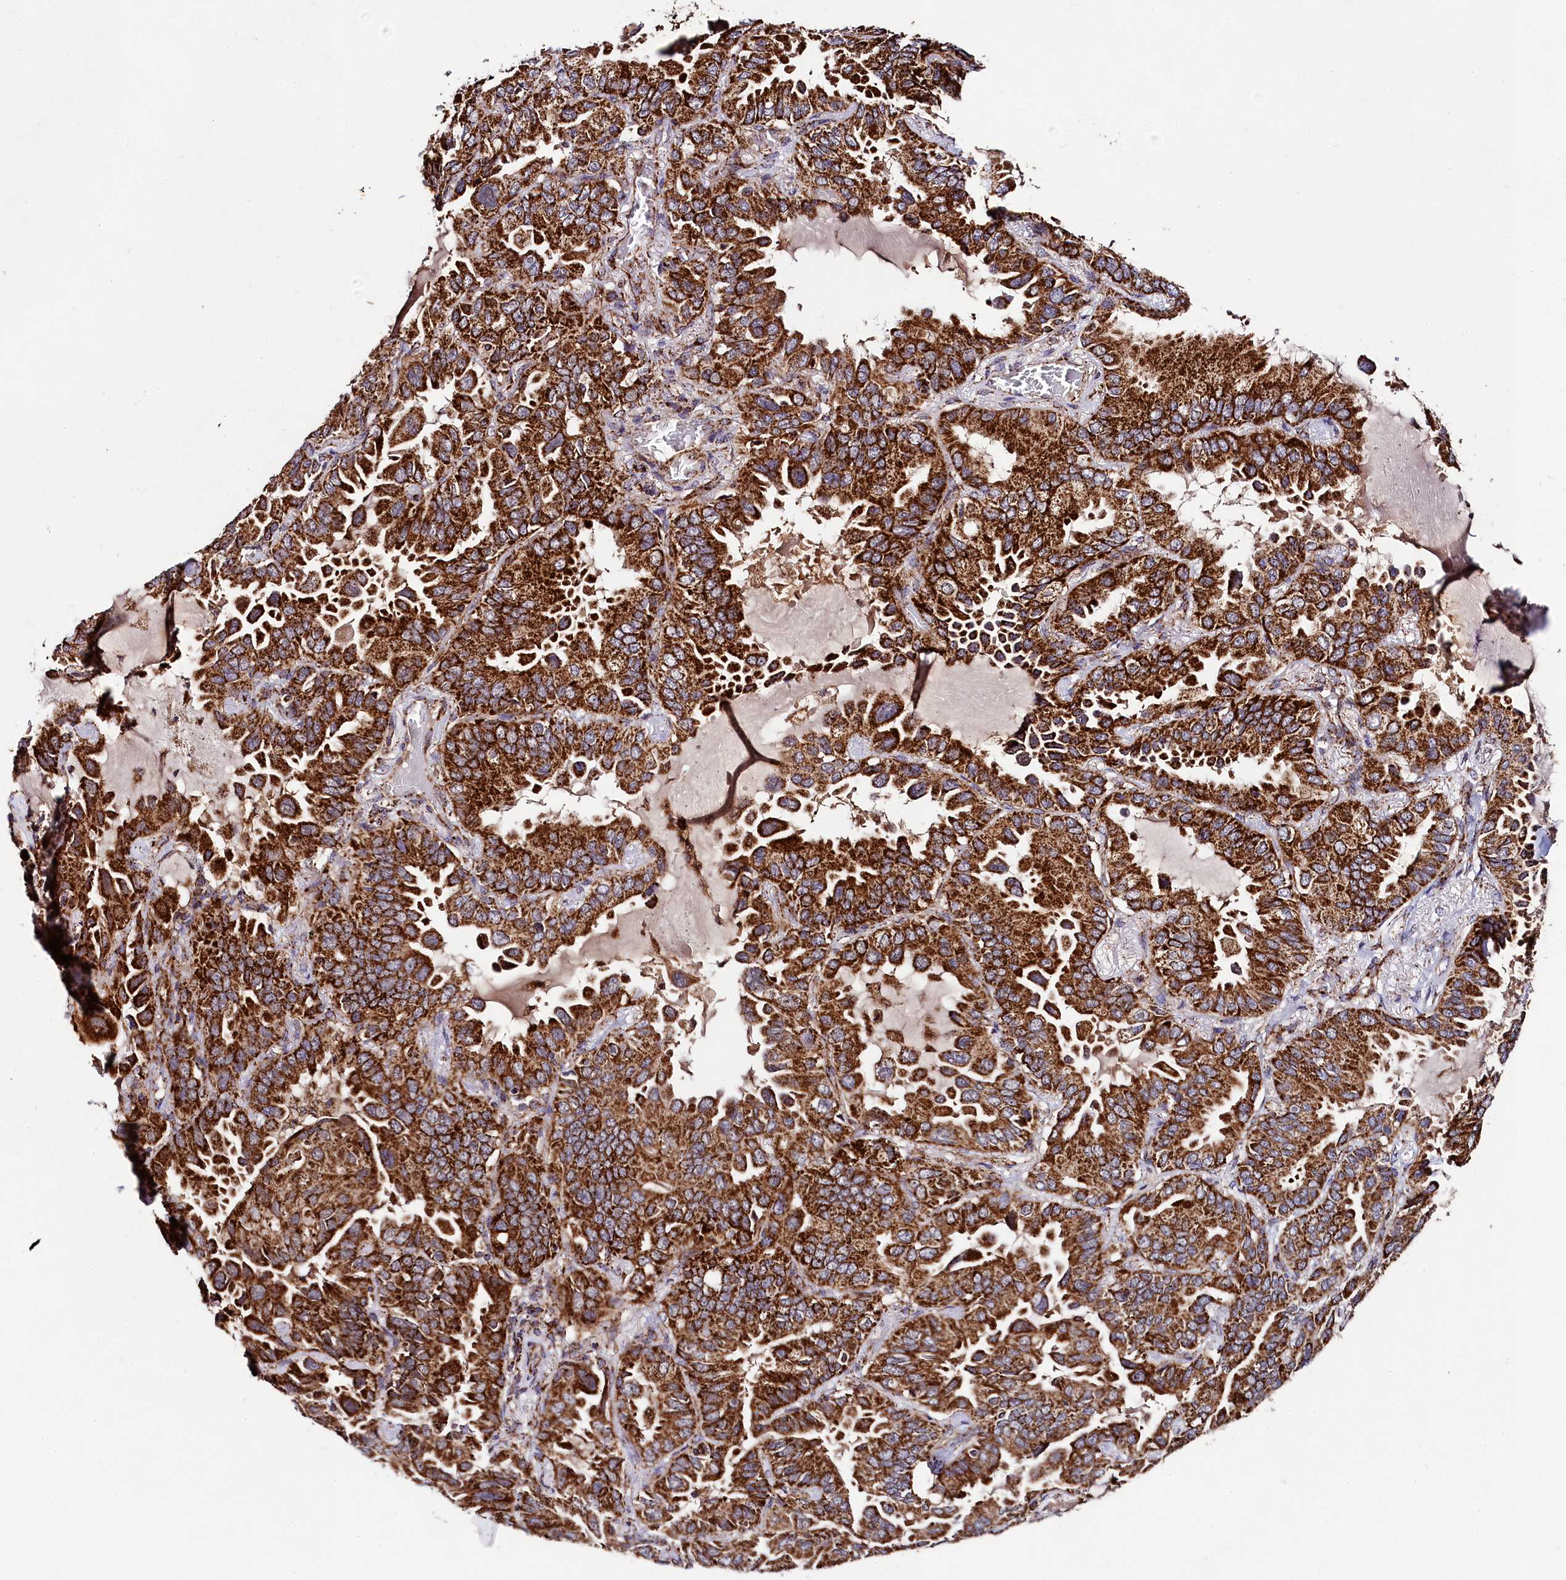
{"staining": {"intensity": "strong", "quantity": ">75%", "location": "cytoplasmic/membranous"}, "tissue": "lung cancer", "cell_type": "Tumor cells", "image_type": "cancer", "snomed": [{"axis": "morphology", "description": "Adenocarcinoma, NOS"}, {"axis": "topography", "description": "Lung"}], "caption": "Strong cytoplasmic/membranous staining is appreciated in about >75% of tumor cells in lung cancer.", "gene": "CLYBL", "patient": {"sex": "male", "age": 64}}